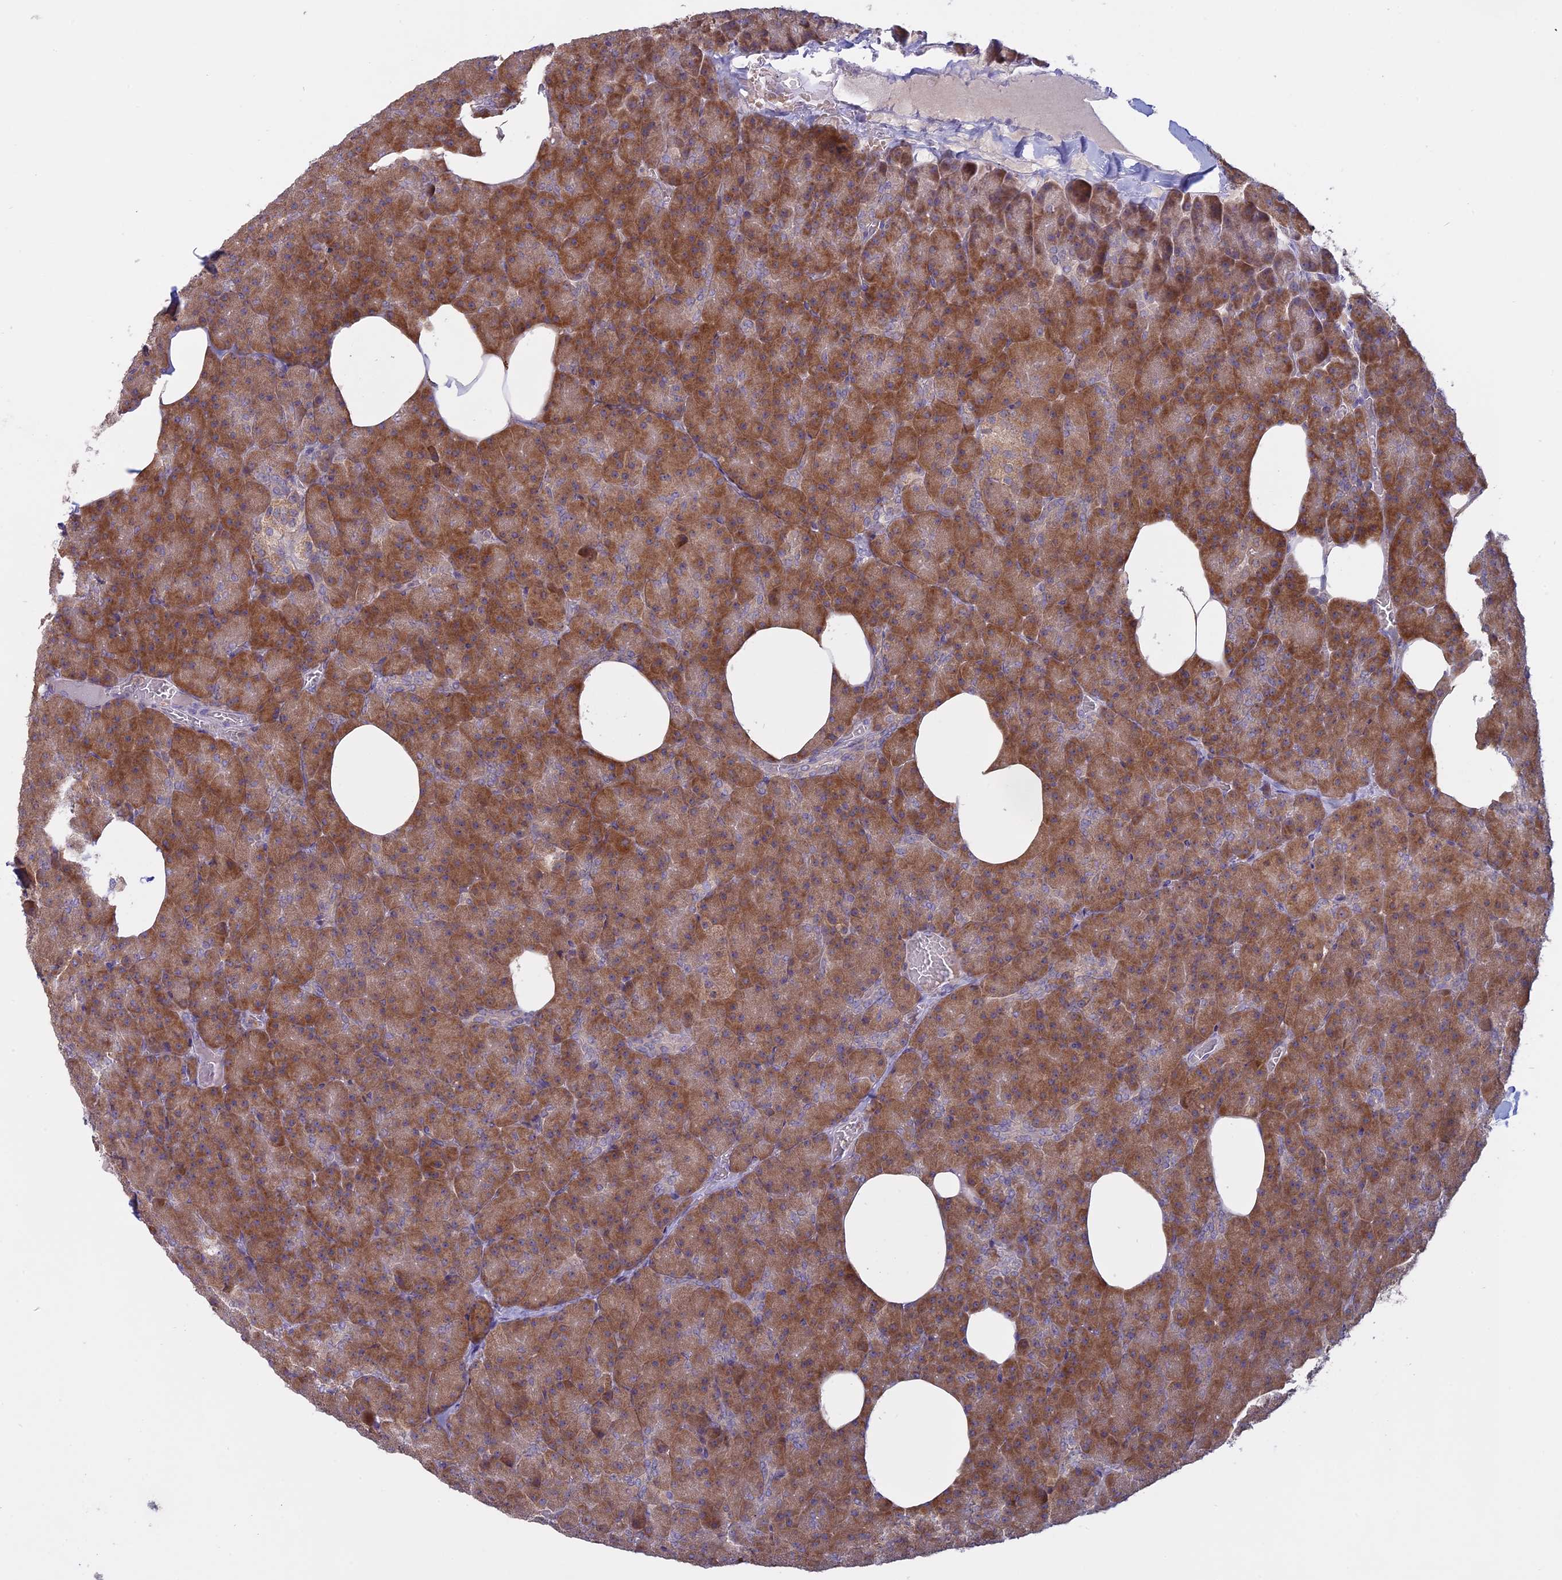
{"staining": {"intensity": "moderate", "quantity": ">75%", "location": "cytoplasmic/membranous"}, "tissue": "pancreas", "cell_type": "Exocrine glandular cells", "image_type": "normal", "snomed": [{"axis": "morphology", "description": "Normal tissue, NOS"}, {"axis": "morphology", "description": "Carcinoid, malignant, NOS"}, {"axis": "topography", "description": "Pancreas"}], "caption": "The photomicrograph exhibits immunohistochemical staining of unremarkable pancreas. There is moderate cytoplasmic/membranous positivity is seen in about >75% of exocrine glandular cells.", "gene": "TMEM208", "patient": {"sex": "female", "age": 35}}